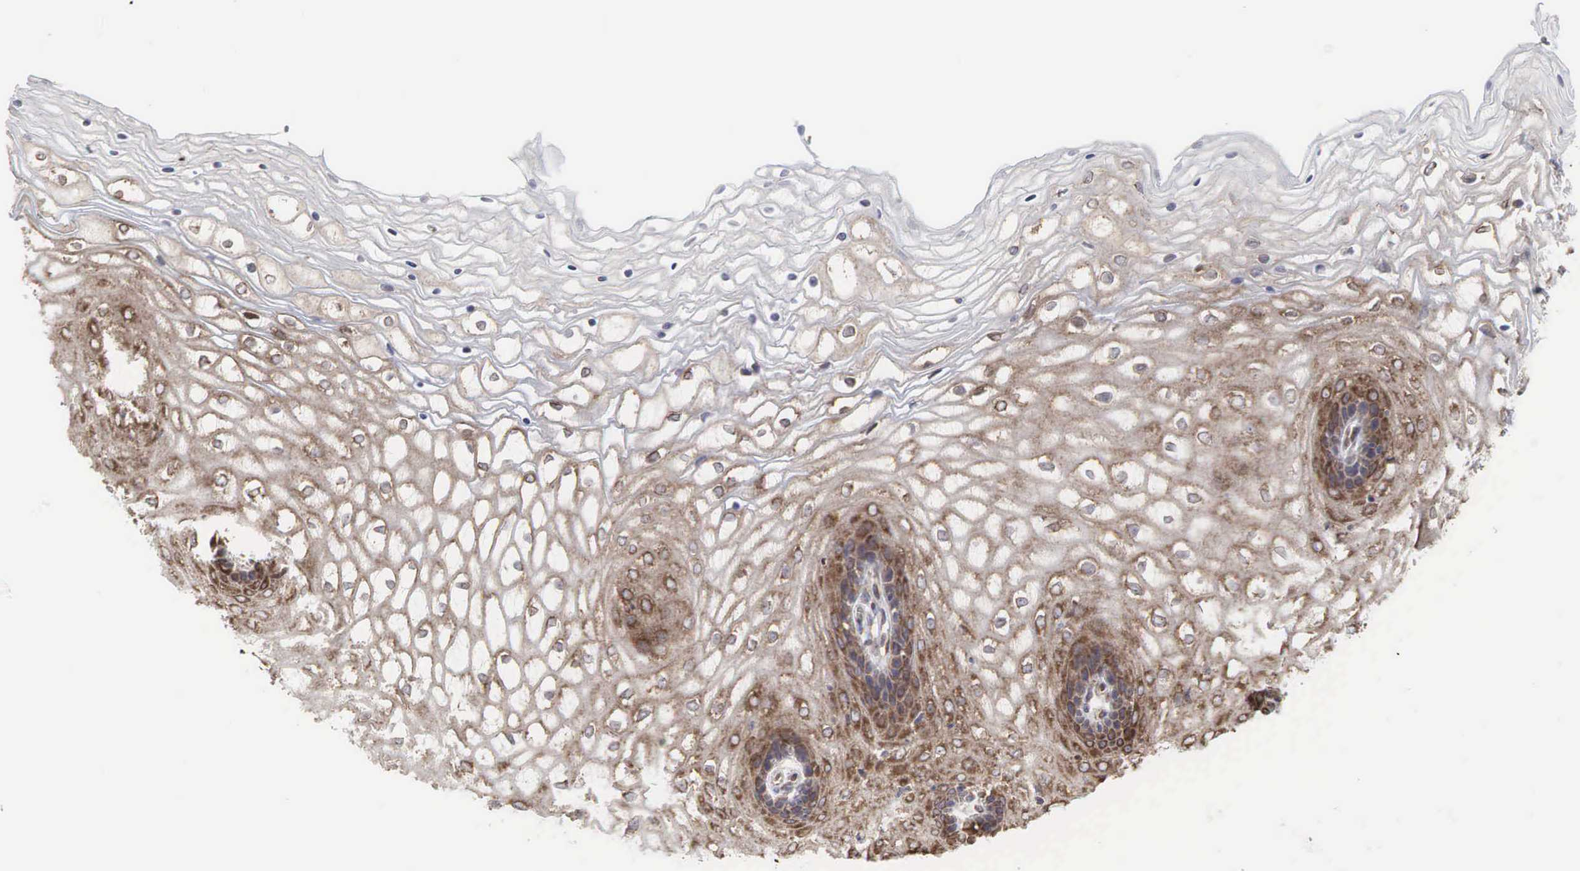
{"staining": {"intensity": "moderate", "quantity": ">75%", "location": "cytoplasmic/membranous"}, "tissue": "vagina", "cell_type": "Squamous epithelial cells", "image_type": "normal", "snomed": [{"axis": "morphology", "description": "Normal tissue, NOS"}, {"axis": "topography", "description": "Vagina"}], "caption": "IHC staining of benign vagina, which shows medium levels of moderate cytoplasmic/membranous expression in approximately >75% of squamous epithelial cells indicating moderate cytoplasmic/membranous protein expression. The staining was performed using DAB (3,3'-diaminobenzidine) (brown) for protein detection and nuclei were counterstained in hematoxylin (blue).", "gene": "PABPC5", "patient": {"sex": "female", "age": 34}}